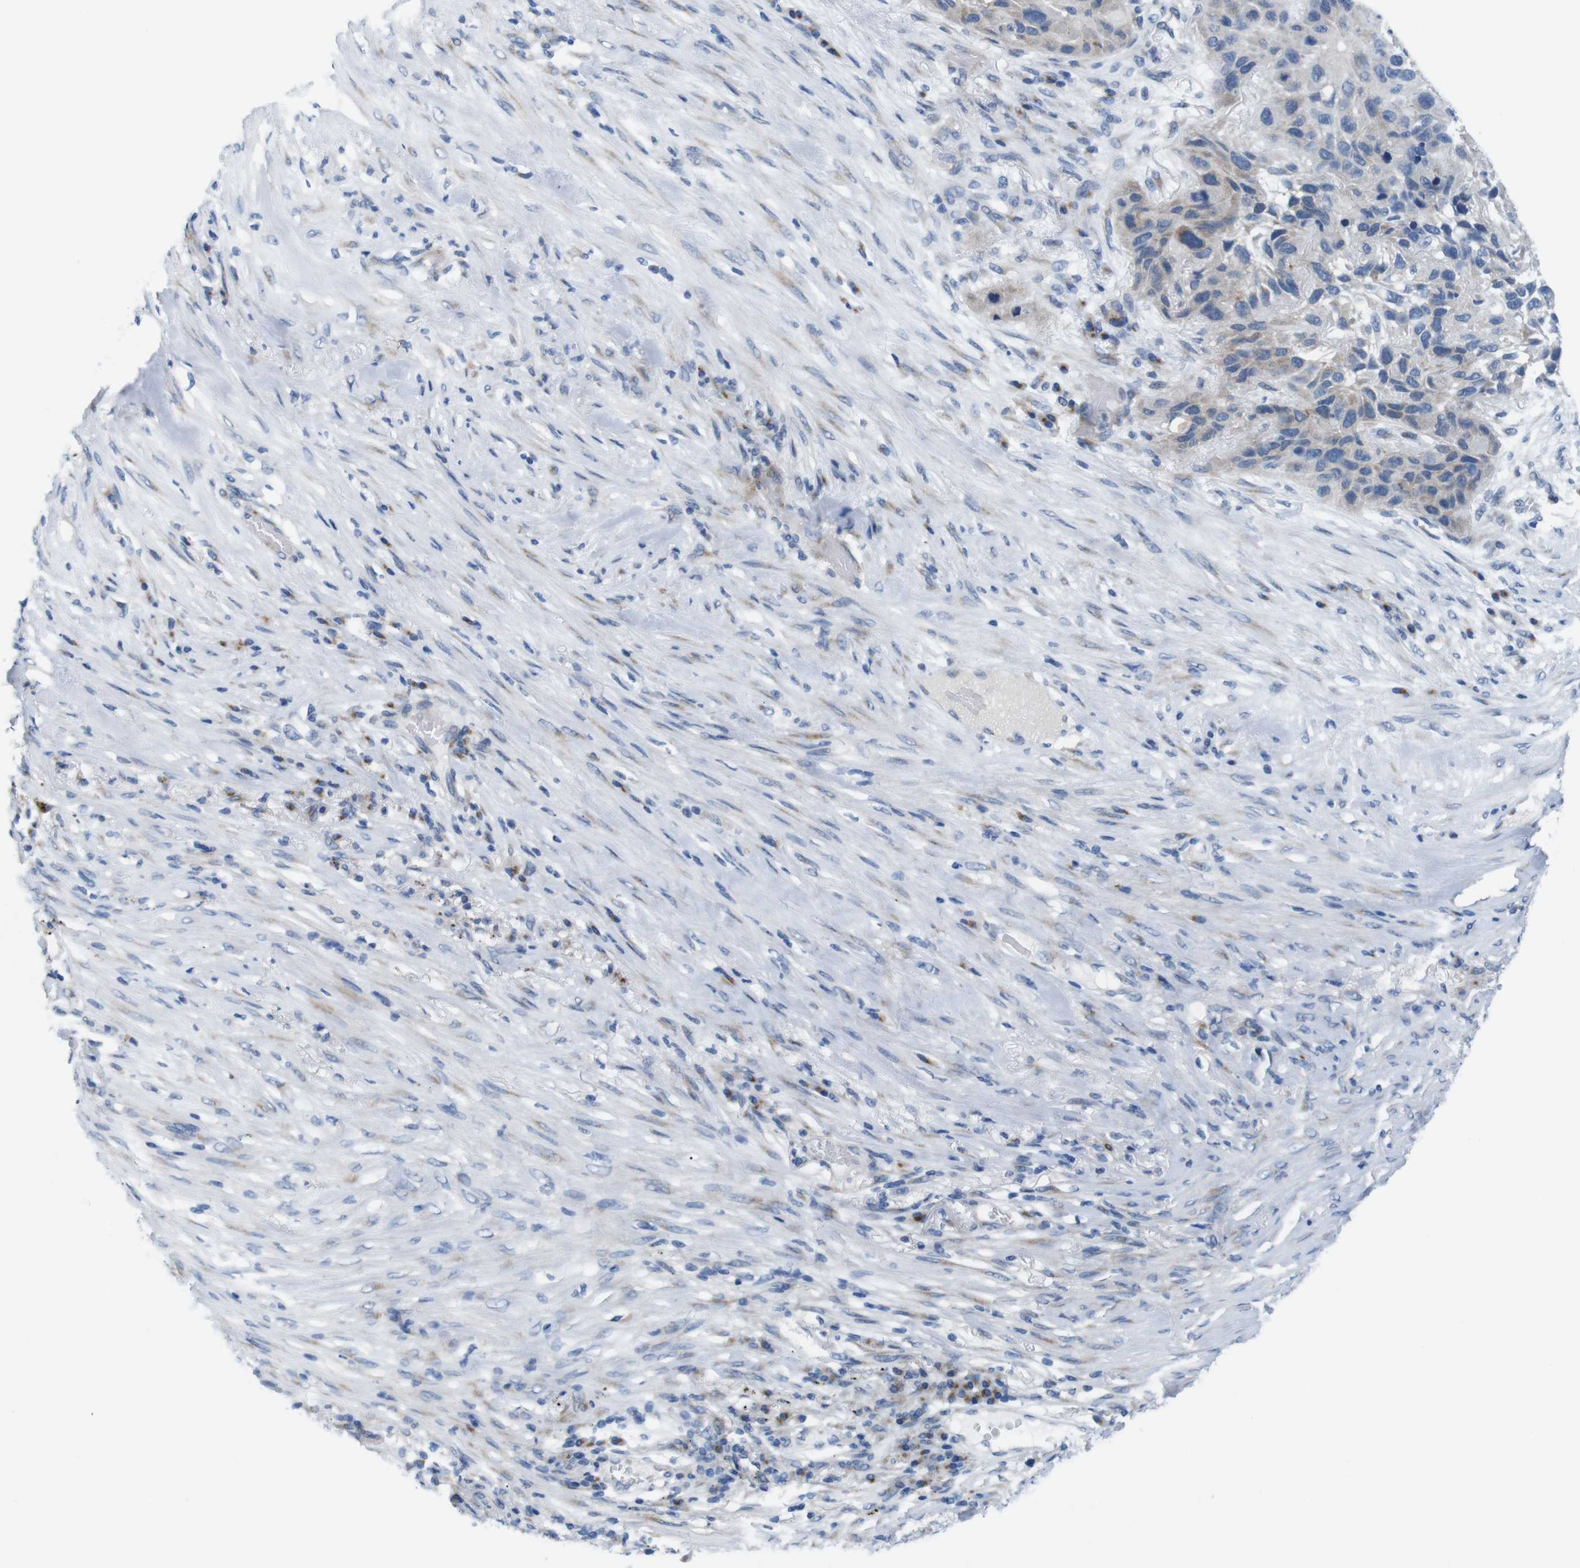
{"staining": {"intensity": "weak", "quantity": "<25%", "location": "cytoplasmic/membranous"}, "tissue": "lung cancer", "cell_type": "Tumor cells", "image_type": "cancer", "snomed": [{"axis": "morphology", "description": "Squamous cell carcinoma, NOS"}, {"axis": "topography", "description": "Lung"}], "caption": "Immunohistochemical staining of human lung cancer (squamous cell carcinoma) demonstrates no significant staining in tumor cells.", "gene": "GOLGA2", "patient": {"sex": "male", "age": 57}}